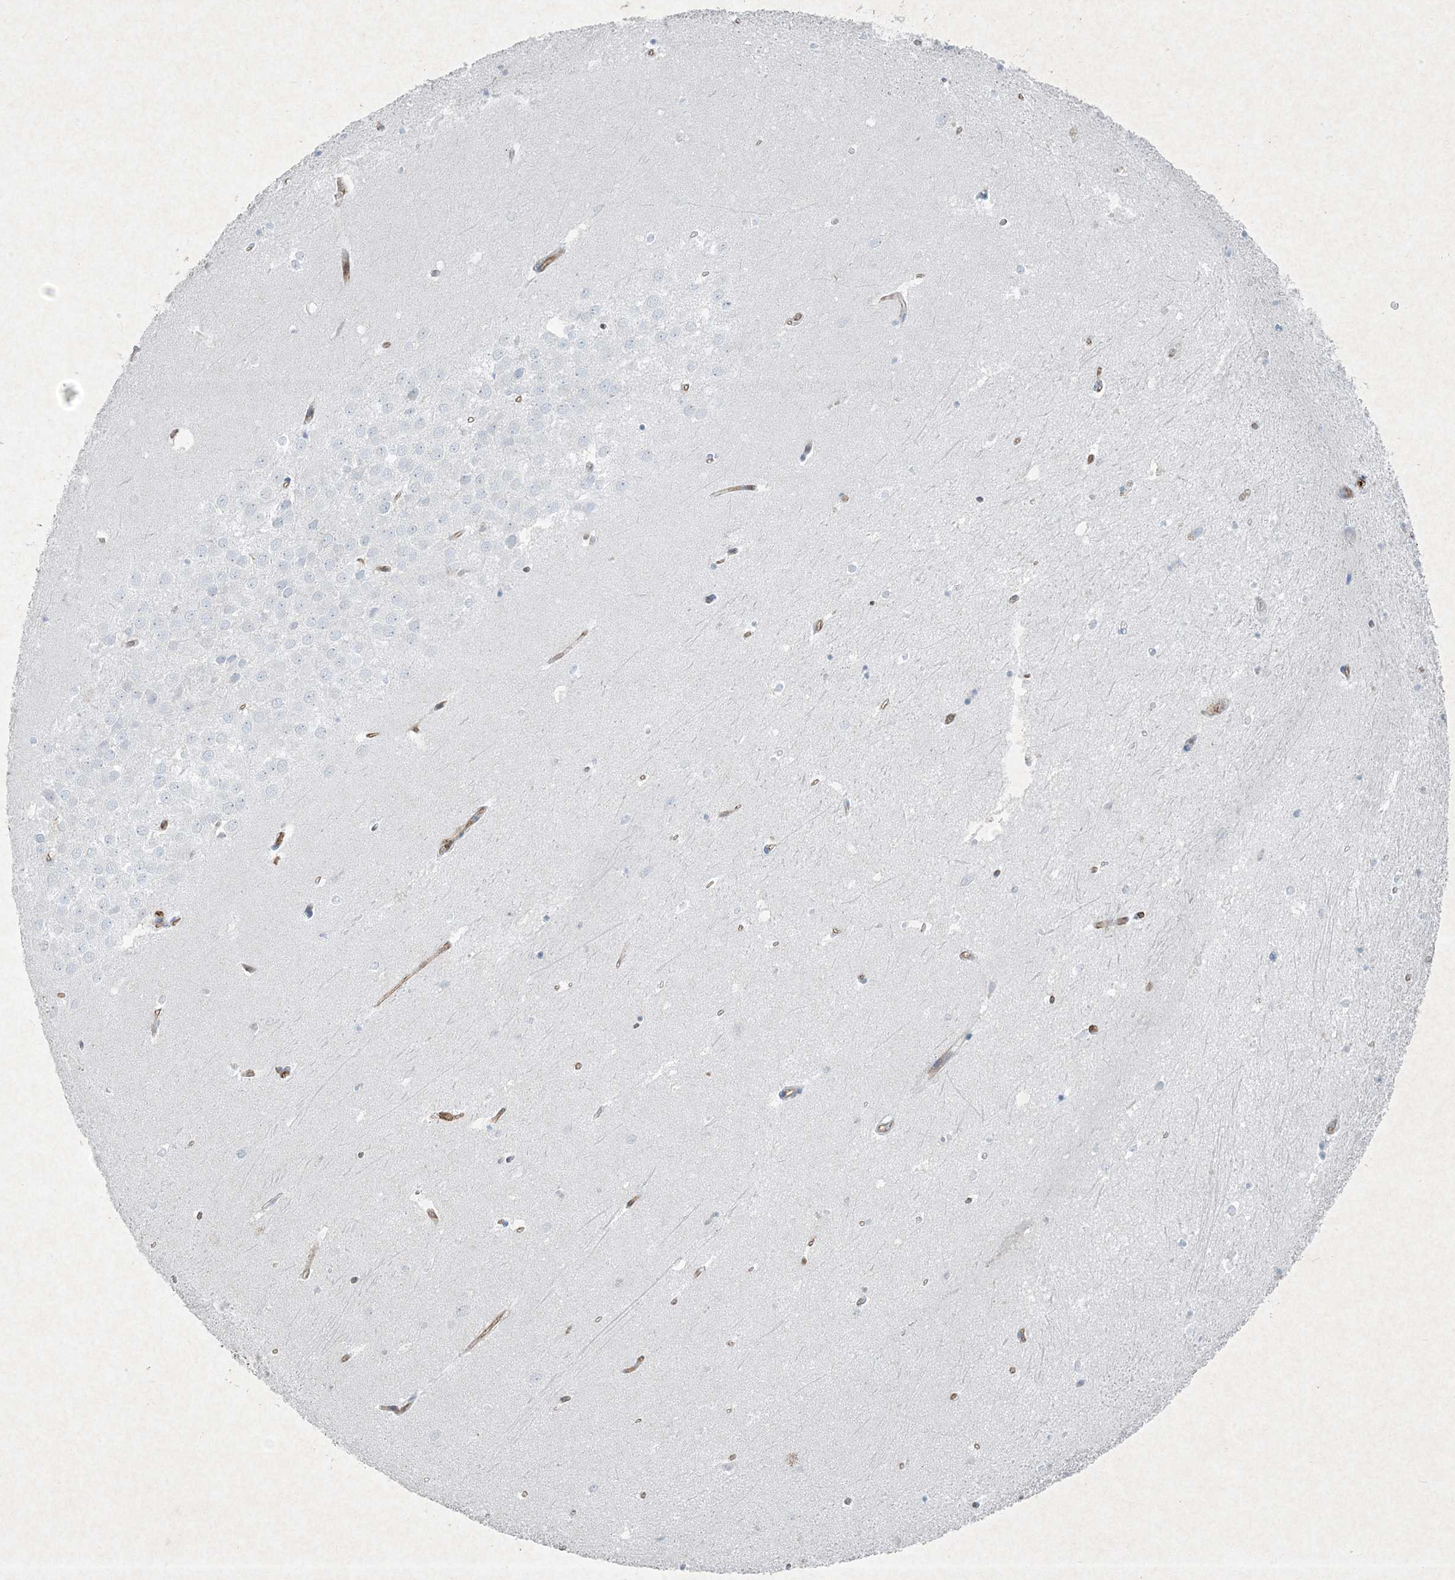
{"staining": {"intensity": "negative", "quantity": "none", "location": "none"}, "tissue": "hippocampus", "cell_type": "Glial cells", "image_type": "normal", "snomed": [{"axis": "morphology", "description": "Normal tissue, NOS"}, {"axis": "topography", "description": "Hippocampus"}], "caption": "Immunohistochemistry (IHC) photomicrograph of normal hippocampus stained for a protein (brown), which reveals no positivity in glial cells.", "gene": "PGM5", "patient": {"sex": "female", "age": 64}}